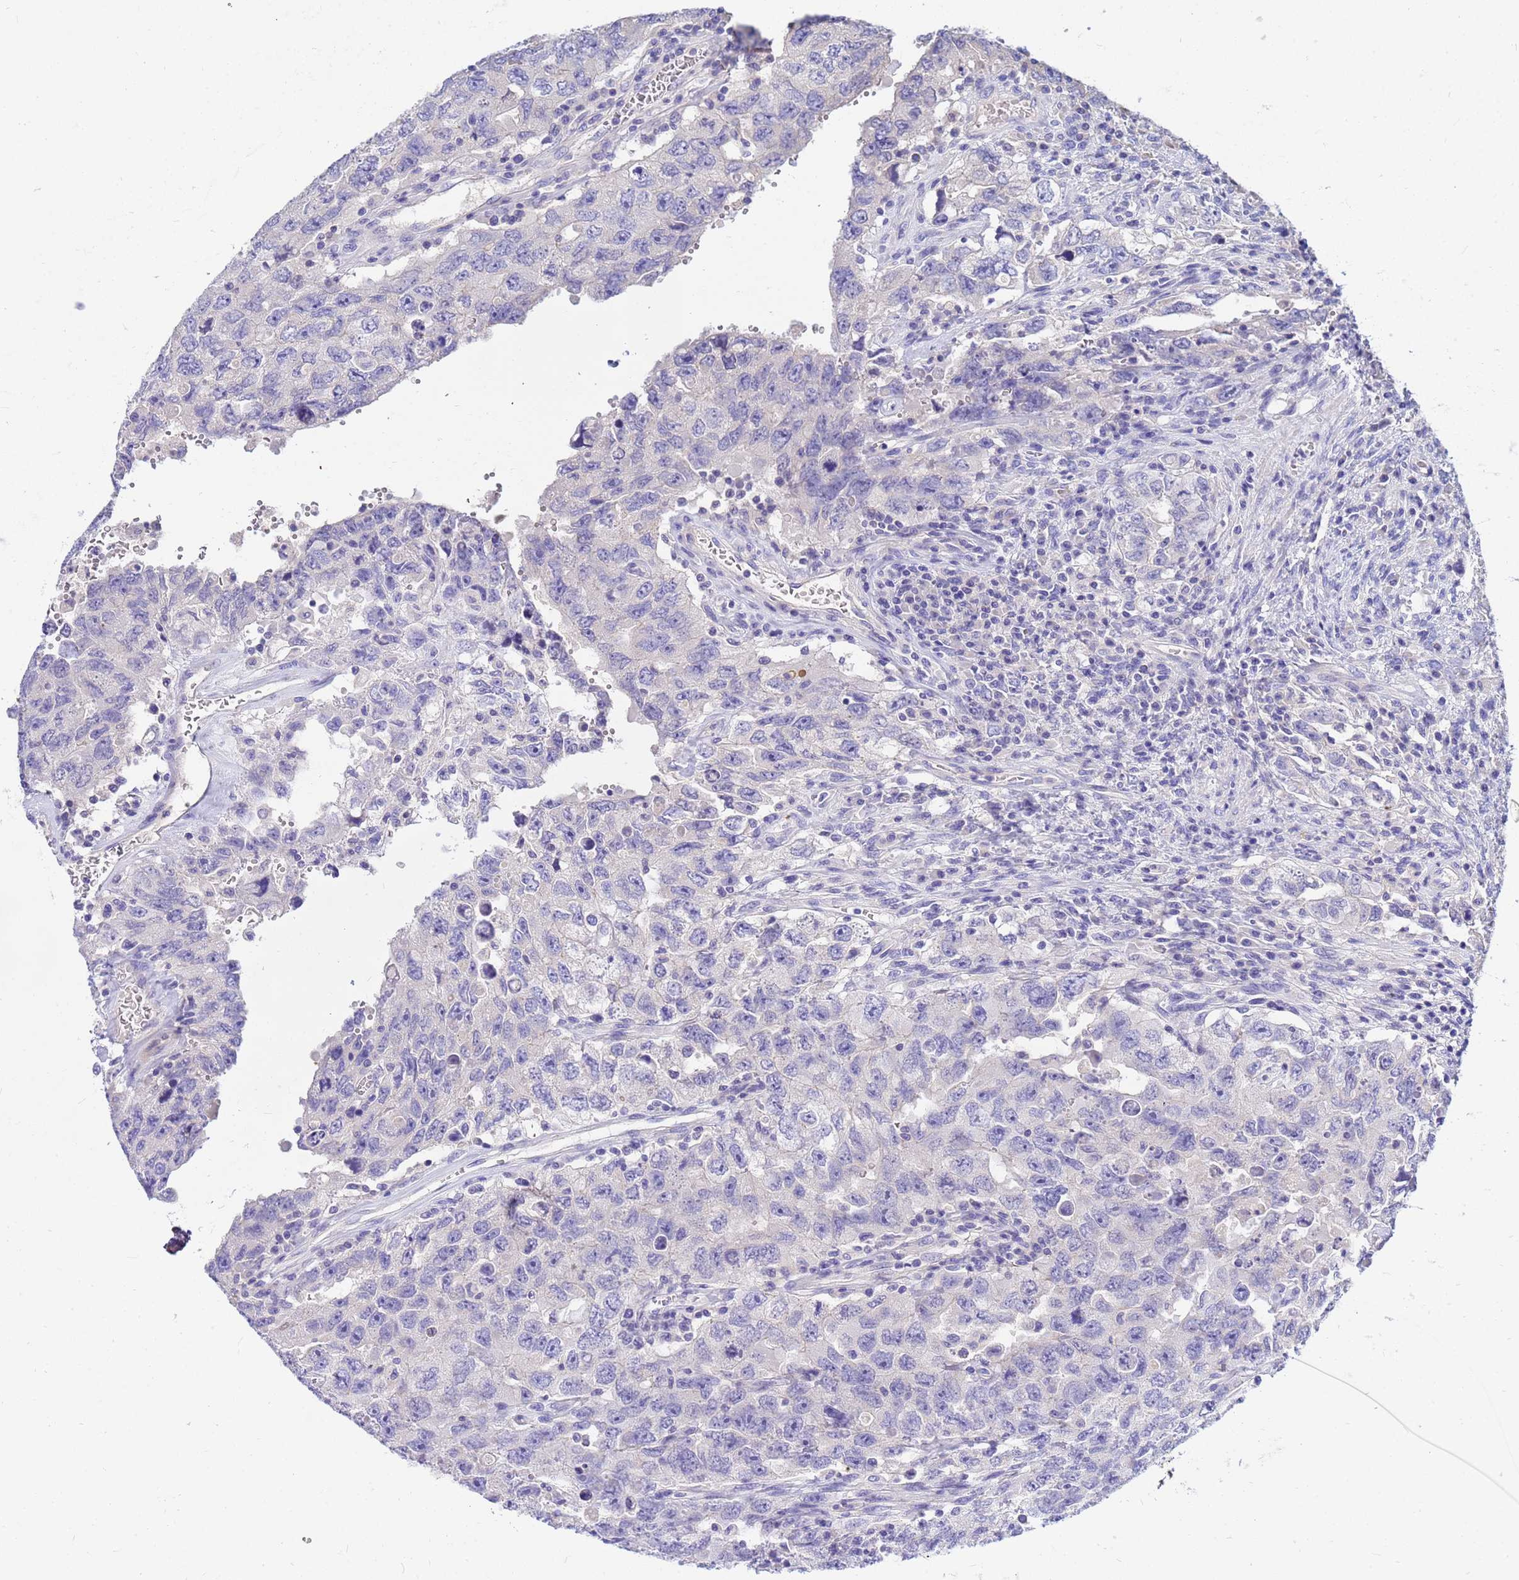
{"staining": {"intensity": "negative", "quantity": "none", "location": "none"}, "tissue": "testis cancer", "cell_type": "Tumor cells", "image_type": "cancer", "snomed": [{"axis": "morphology", "description": "Carcinoma, Embryonal, NOS"}, {"axis": "topography", "description": "Testis"}], "caption": "This is a histopathology image of IHC staining of testis cancer, which shows no staining in tumor cells.", "gene": "DPRX", "patient": {"sex": "male", "age": 26}}